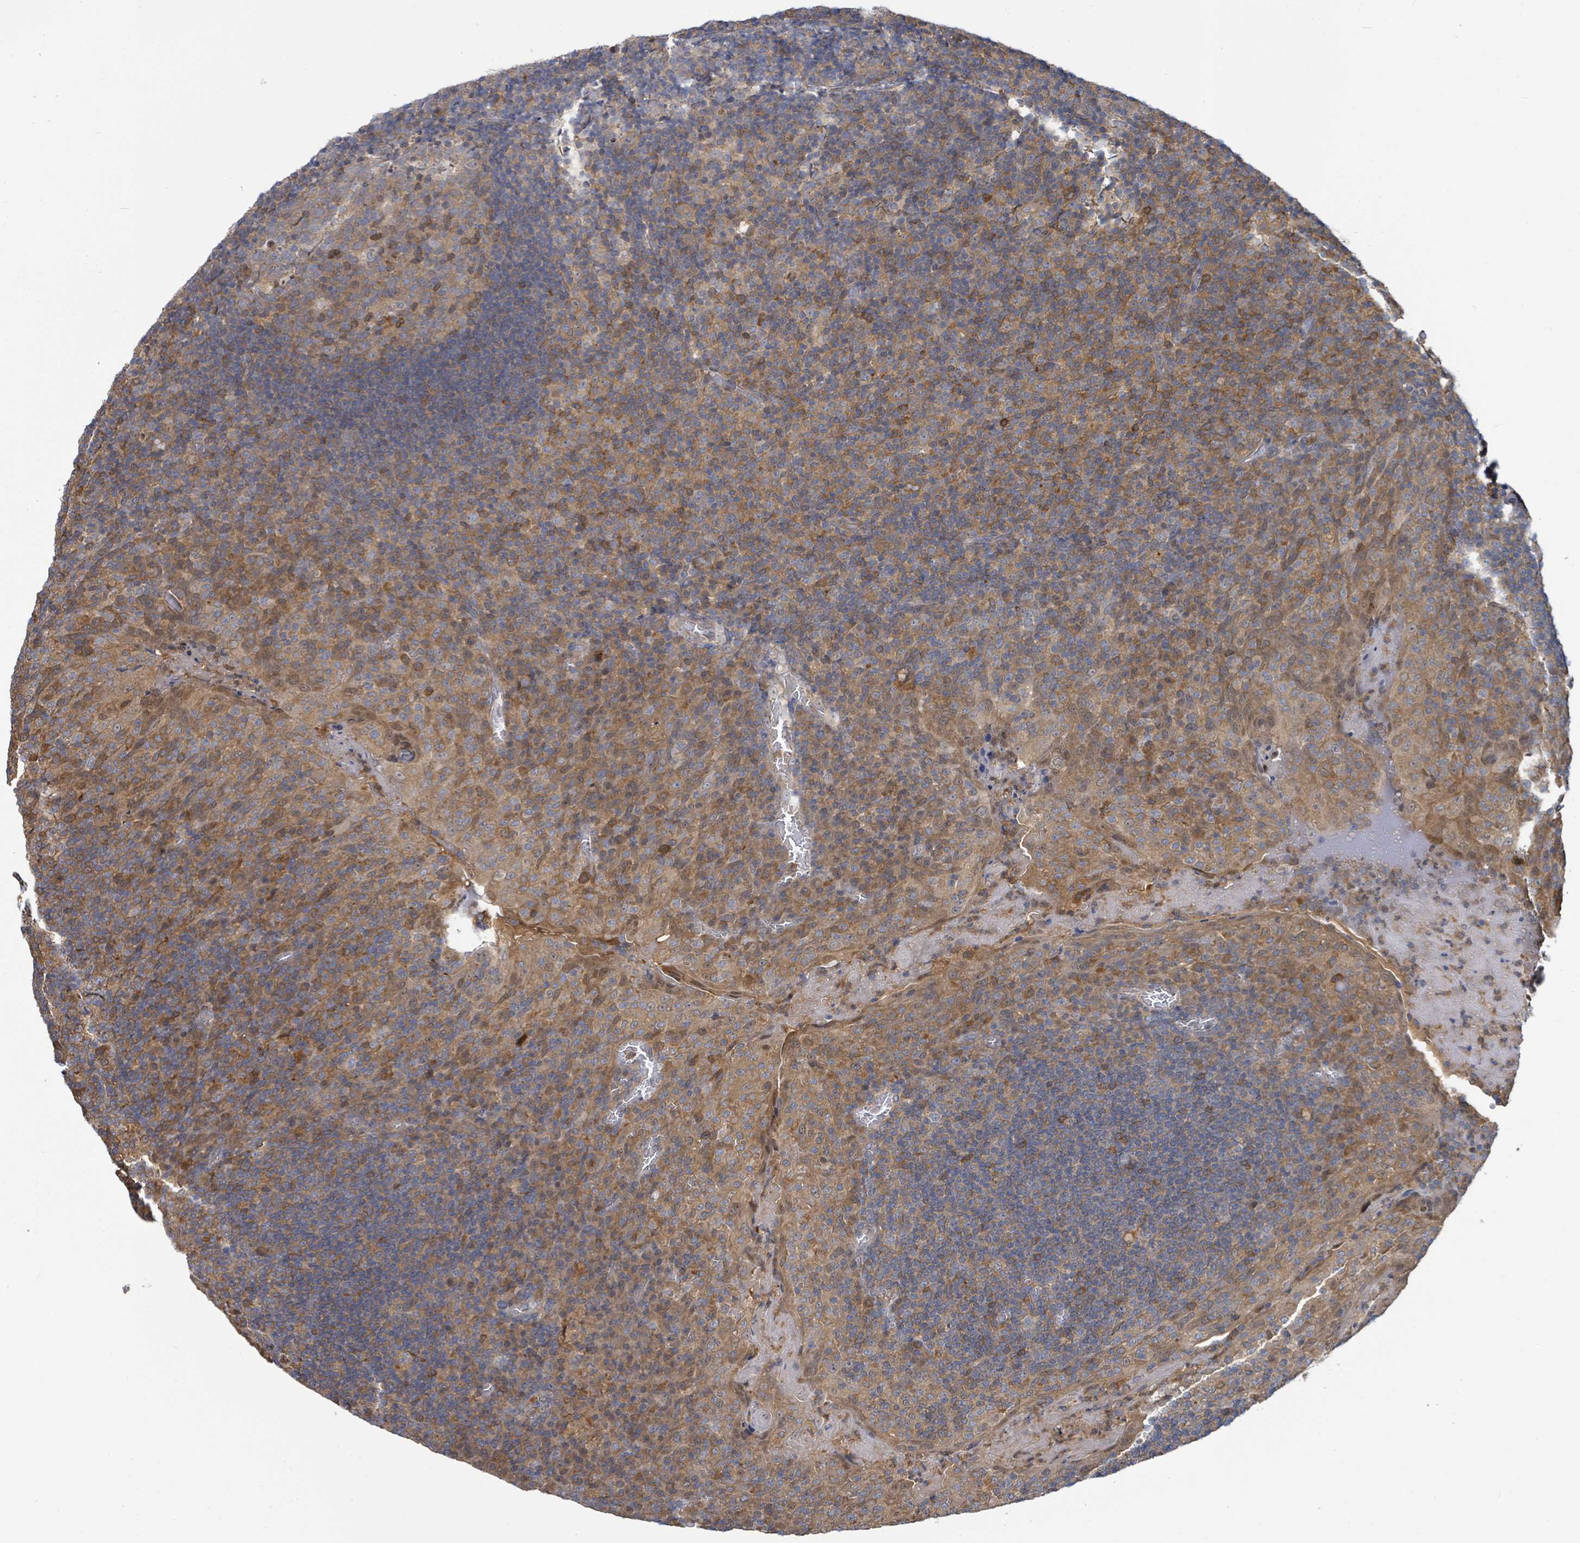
{"staining": {"intensity": "moderate", "quantity": "25%-75%", "location": "cytoplasmic/membranous"}, "tissue": "tonsil", "cell_type": "Germinal center cells", "image_type": "normal", "snomed": [{"axis": "morphology", "description": "Normal tissue, NOS"}, {"axis": "topography", "description": "Tonsil"}], "caption": "A medium amount of moderate cytoplasmic/membranous positivity is identified in approximately 25%-75% of germinal center cells in normal tonsil.", "gene": "PGAM1", "patient": {"sex": "male", "age": 17}}